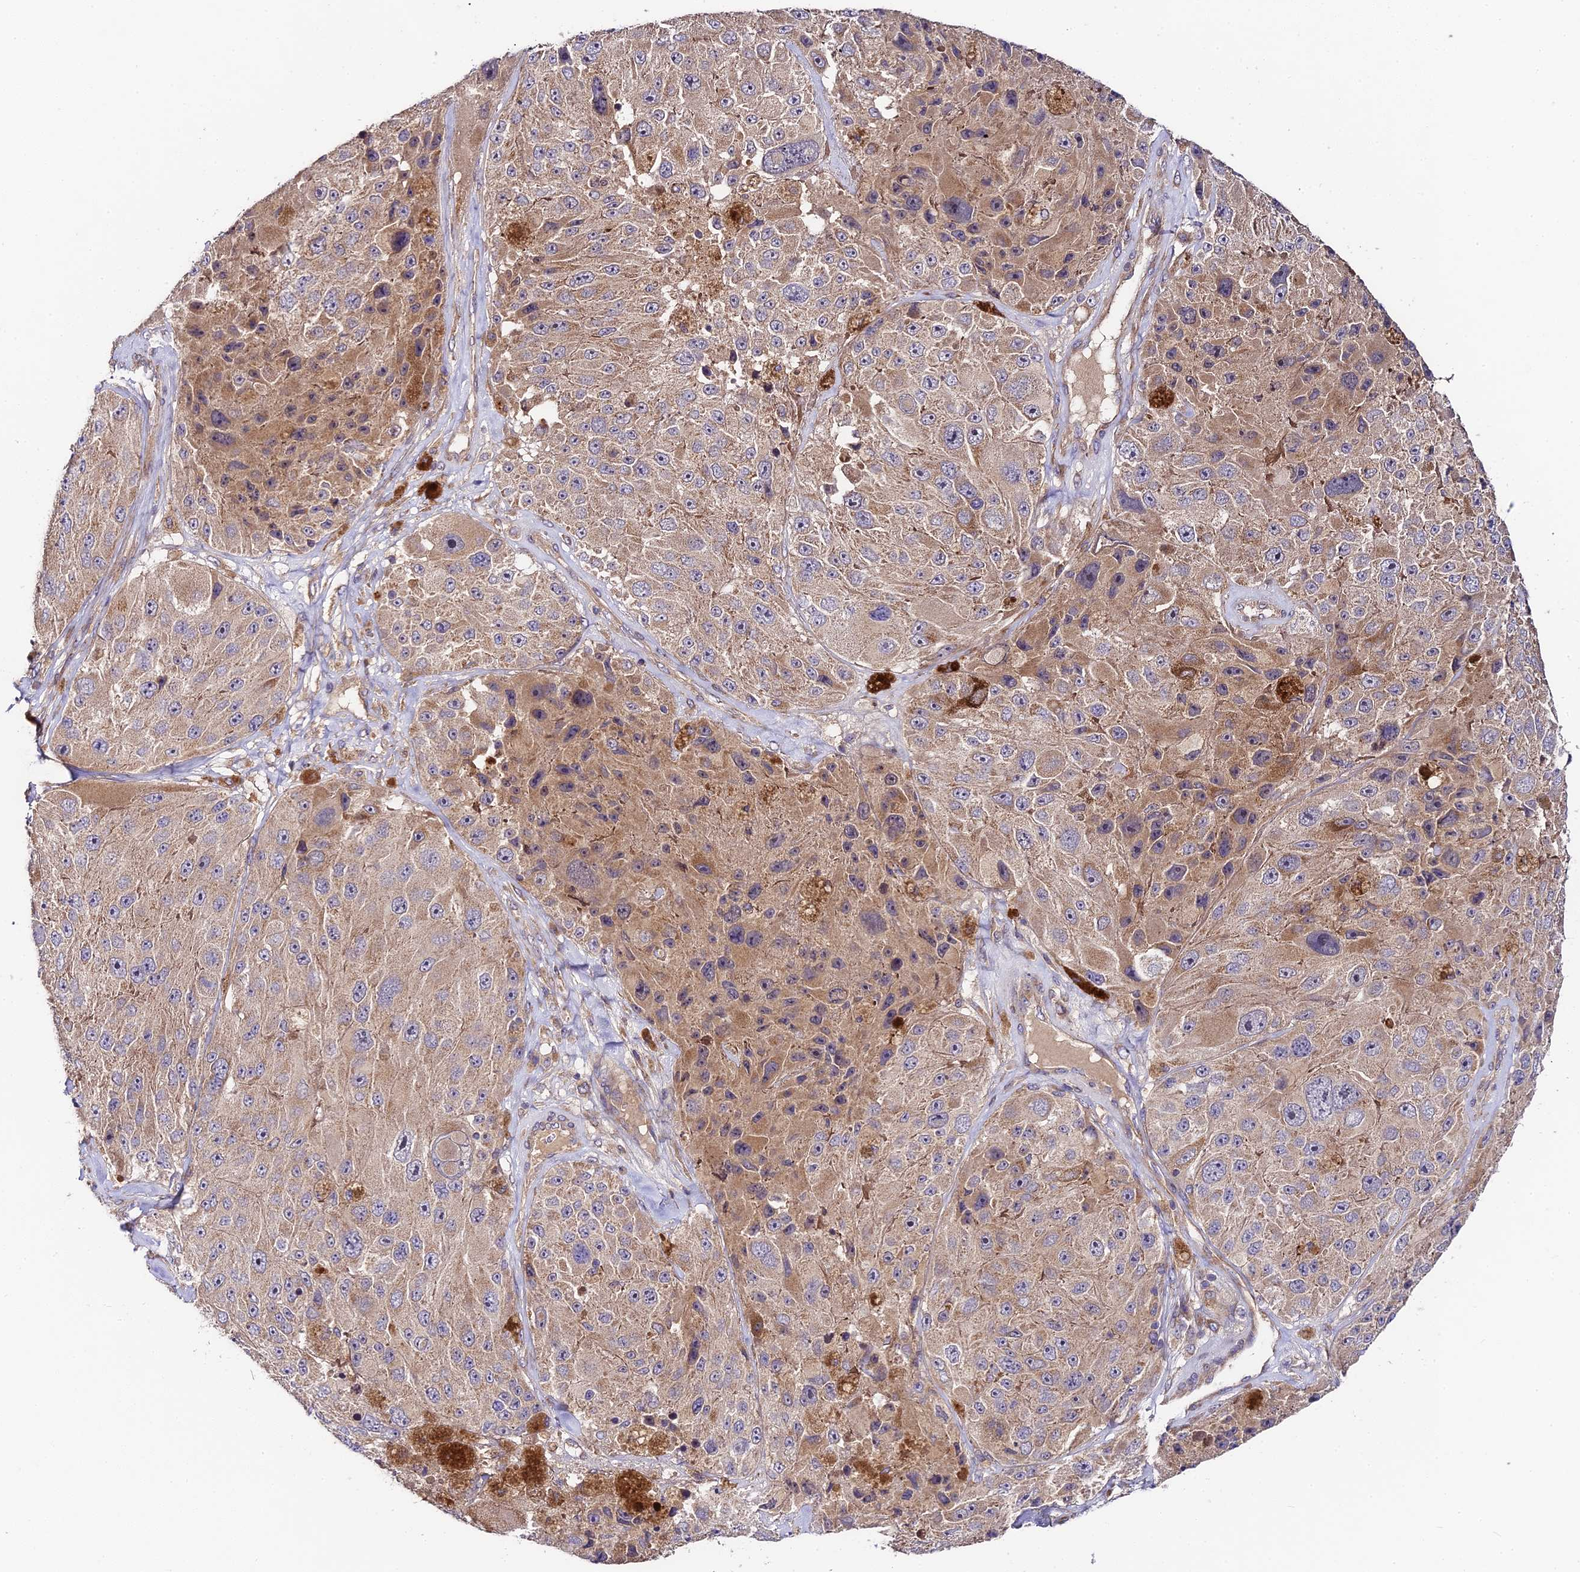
{"staining": {"intensity": "weak", "quantity": ">75%", "location": "cytoplasmic/membranous"}, "tissue": "melanoma", "cell_type": "Tumor cells", "image_type": "cancer", "snomed": [{"axis": "morphology", "description": "Malignant melanoma, Metastatic site"}, {"axis": "topography", "description": "Lymph node"}], "caption": "Weak cytoplasmic/membranous expression for a protein is present in approximately >75% of tumor cells of melanoma using immunohistochemistry (IHC).", "gene": "C3orf20", "patient": {"sex": "male", "age": 62}}